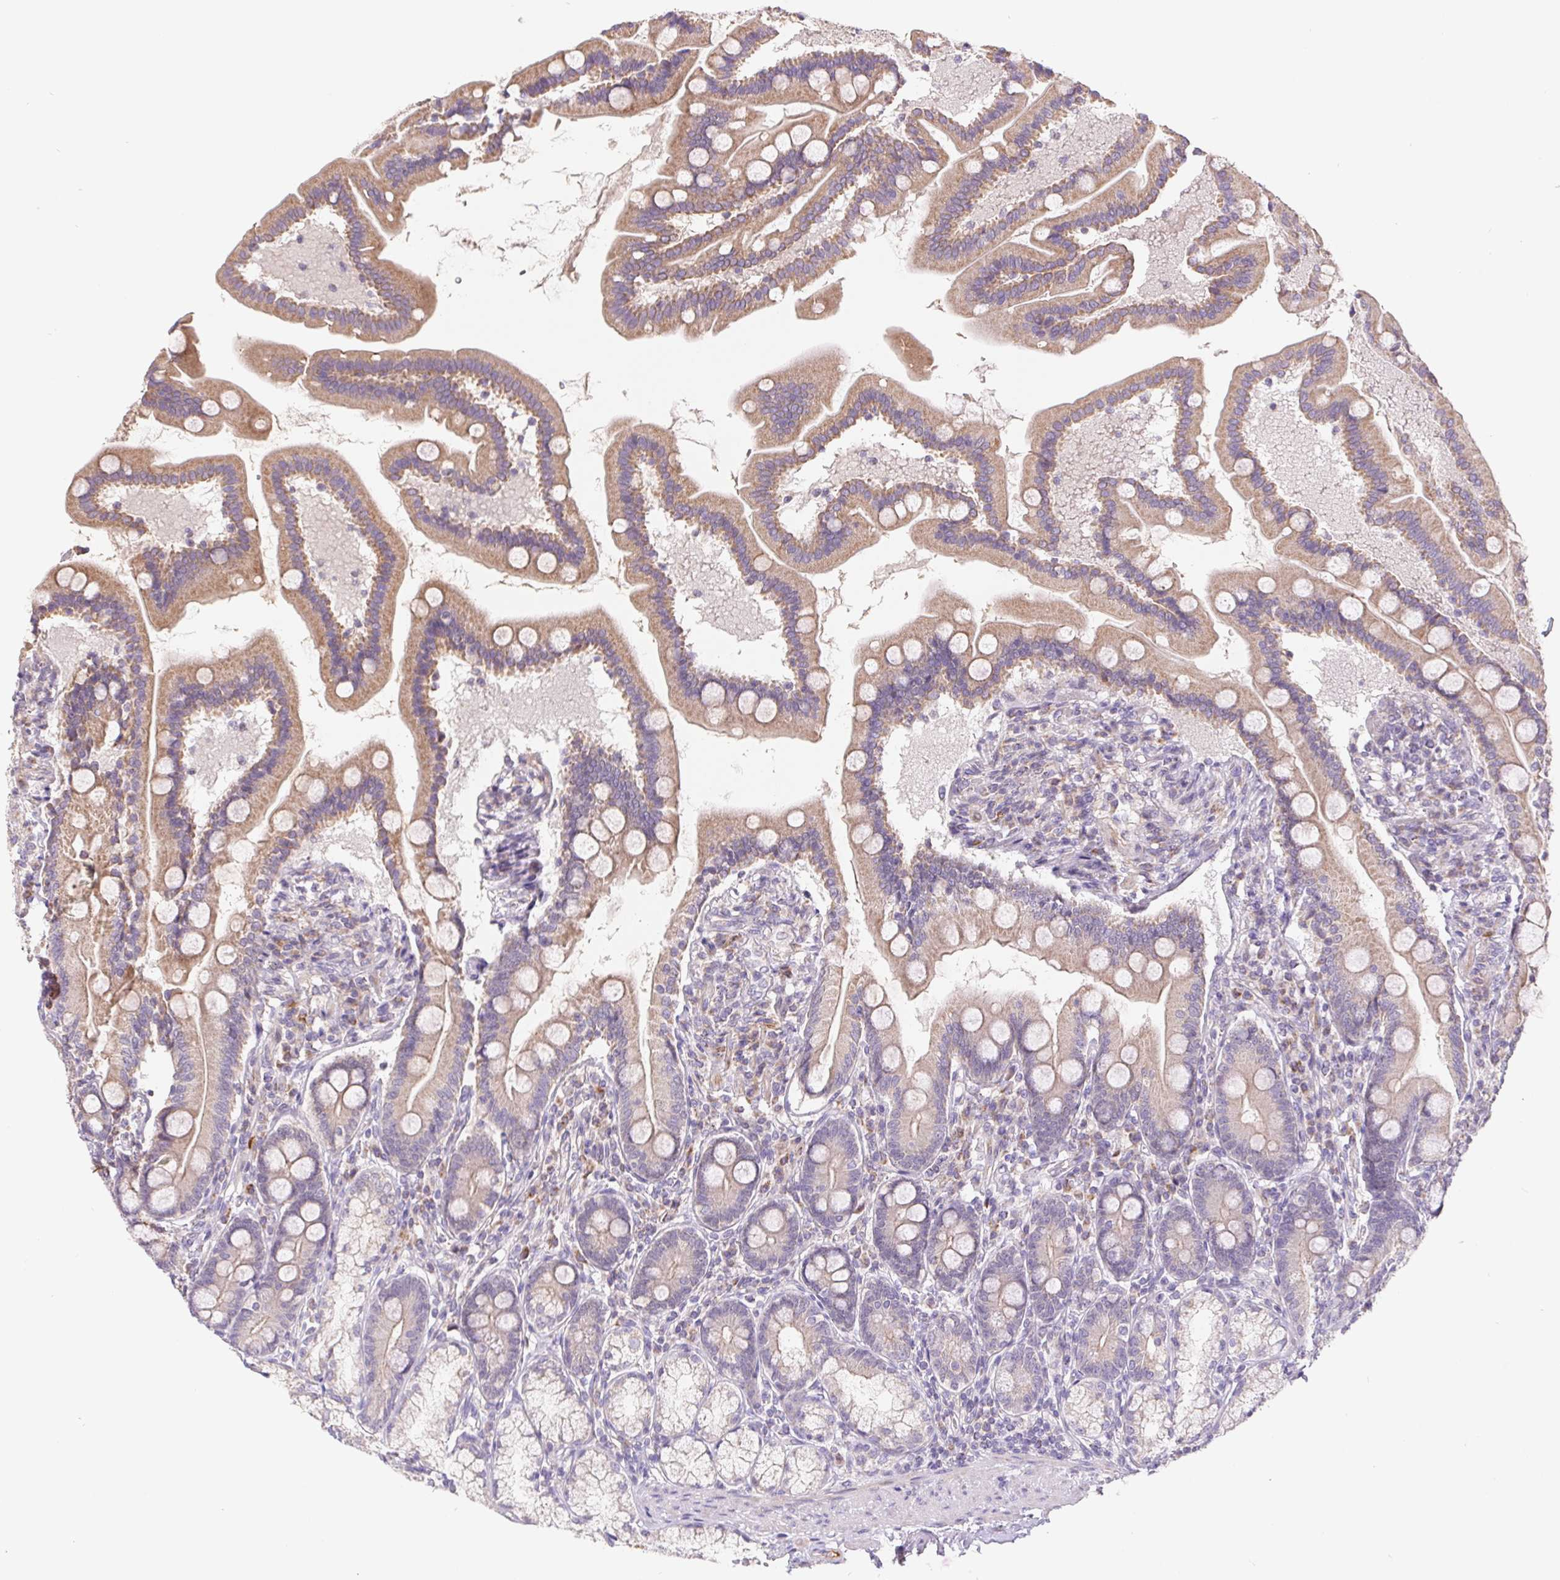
{"staining": {"intensity": "weak", "quantity": ">75%", "location": "cytoplasmic/membranous"}, "tissue": "duodenum", "cell_type": "Glandular cells", "image_type": "normal", "snomed": [{"axis": "morphology", "description": "Normal tissue, NOS"}, {"axis": "topography", "description": "Duodenum"}], "caption": "High-power microscopy captured an immunohistochemistry photomicrograph of benign duodenum, revealing weak cytoplasmic/membranous positivity in about >75% of glandular cells. Nuclei are stained in blue.", "gene": "EMC6", "patient": {"sex": "female", "age": 67}}